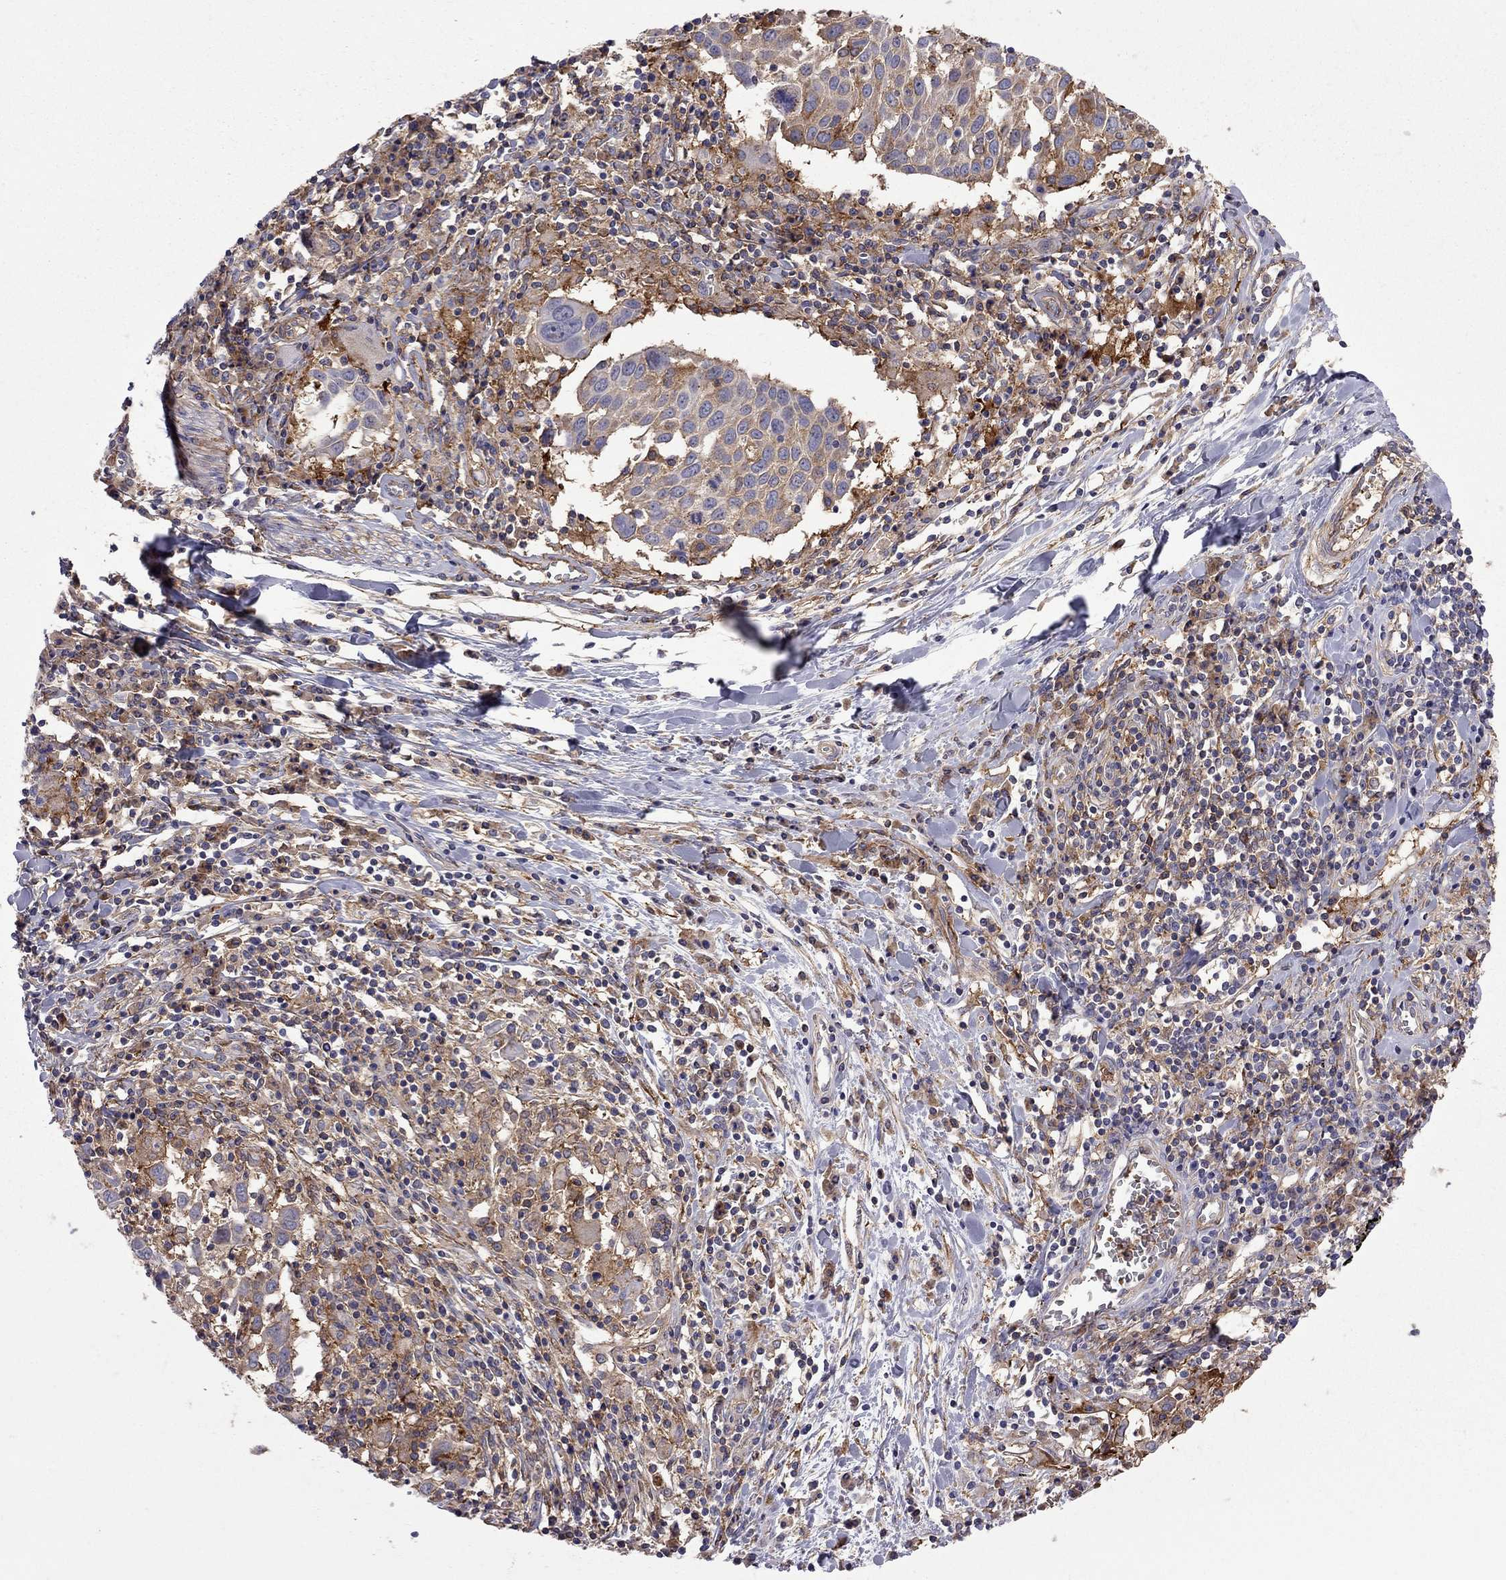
{"staining": {"intensity": "moderate", "quantity": "25%-75%", "location": "cytoplasmic/membranous"}, "tissue": "lung cancer", "cell_type": "Tumor cells", "image_type": "cancer", "snomed": [{"axis": "morphology", "description": "Squamous cell carcinoma, NOS"}, {"axis": "topography", "description": "Lung"}], "caption": "Immunohistochemical staining of lung cancer exhibits medium levels of moderate cytoplasmic/membranous expression in about 25%-75% of tumor cells.", "gene": "EIF4E3", "patient": {"sex": "male", "age": 57}}